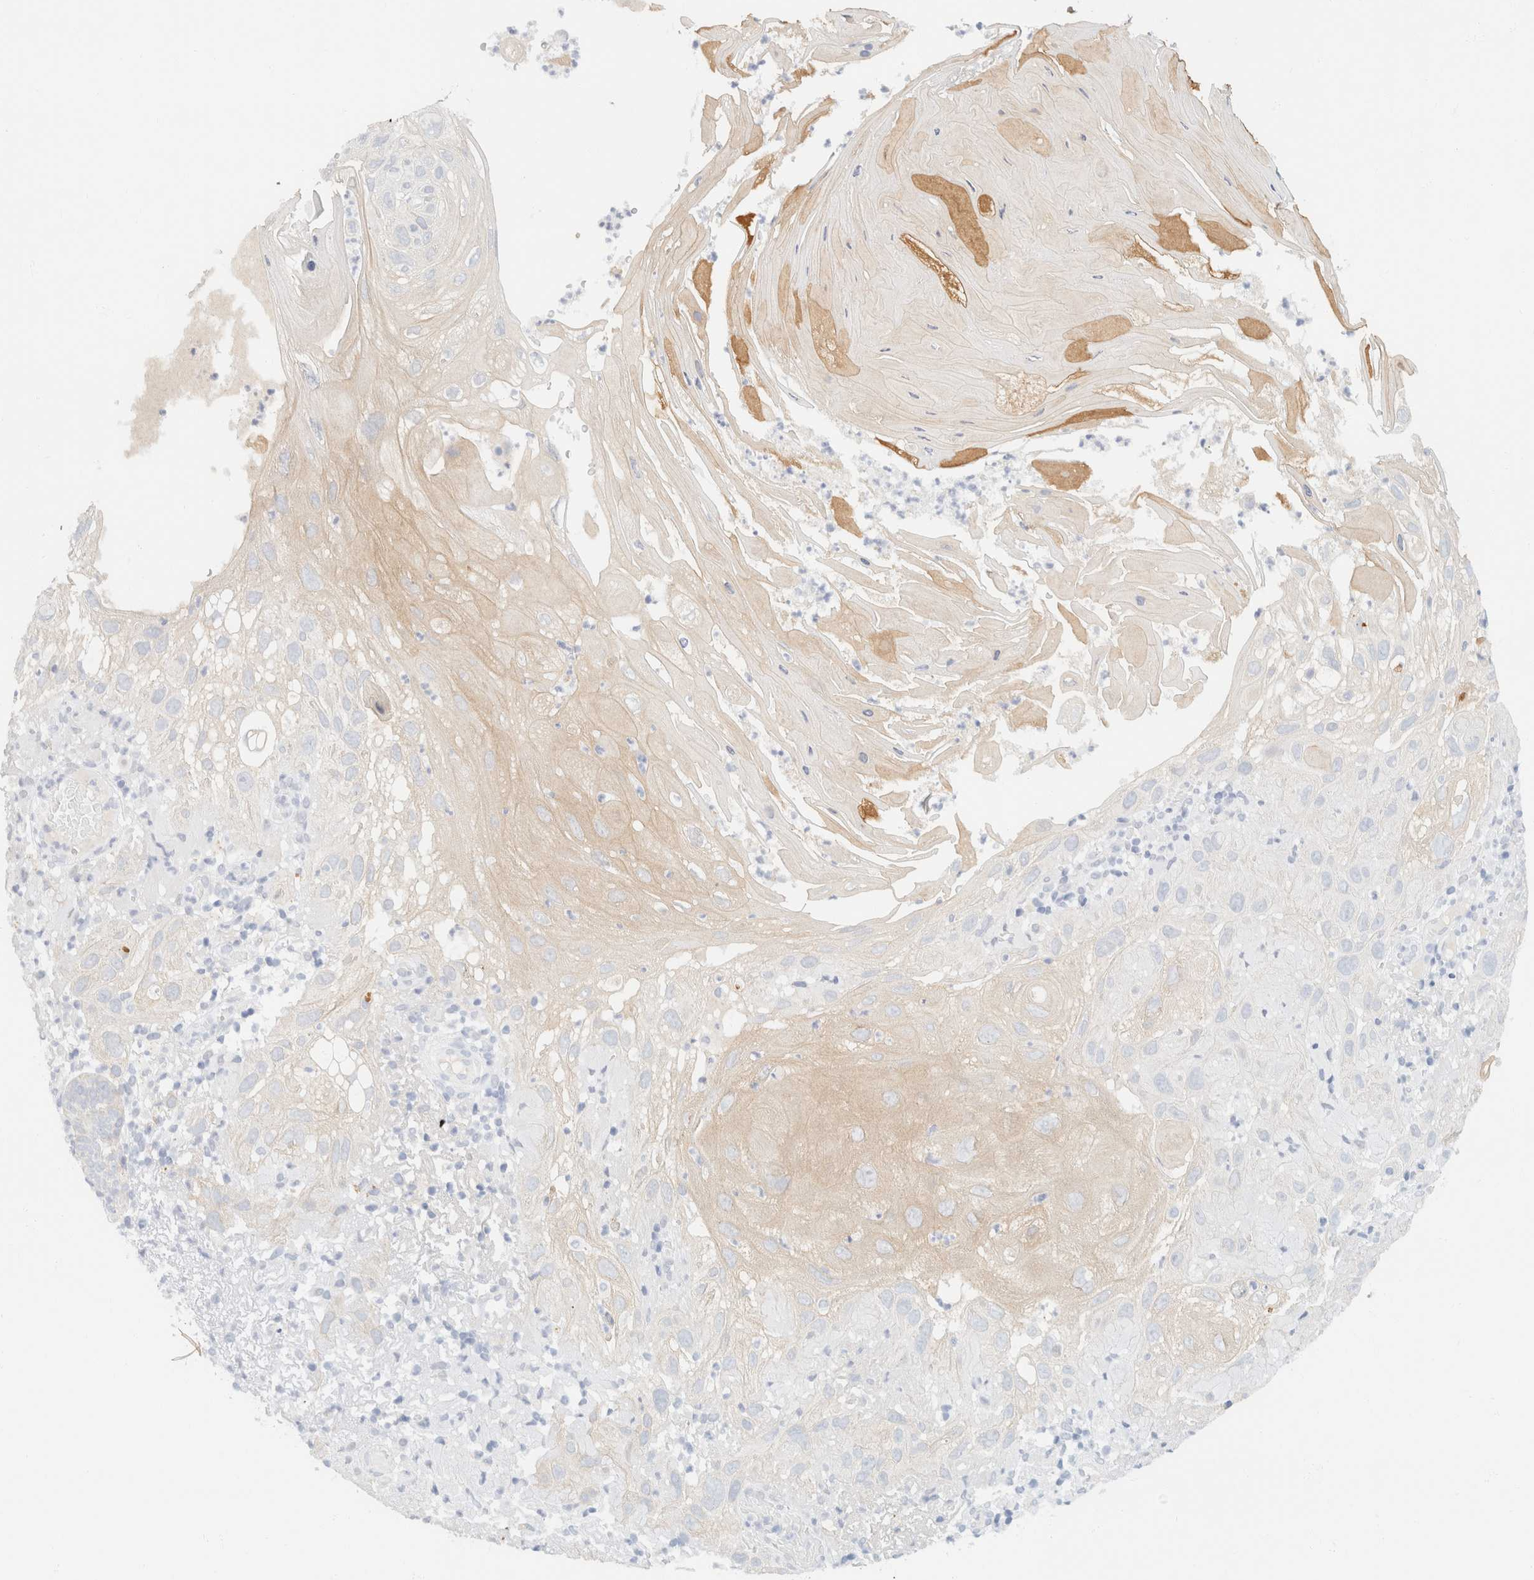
{"staining": {"intensity": "weak", "quantity": "<25%", "location": "cytoplasmic/membranous"}, "tissue": "skin cancer", "cell_type": "Tumor cells", "image_type": "cancer", "snomed": [{"axis": "morphology", "description": "Squamous cell carcinoma, NOS"}, {"axis": "topography", "description": "Skin"}], "caption": "Immunohistochemistry (IHC) of squamous cell carcinoma (skin) shows no expression in tumor cells.", "gene": "KRT20", "patient": {"sex": "female", "age": 96}}